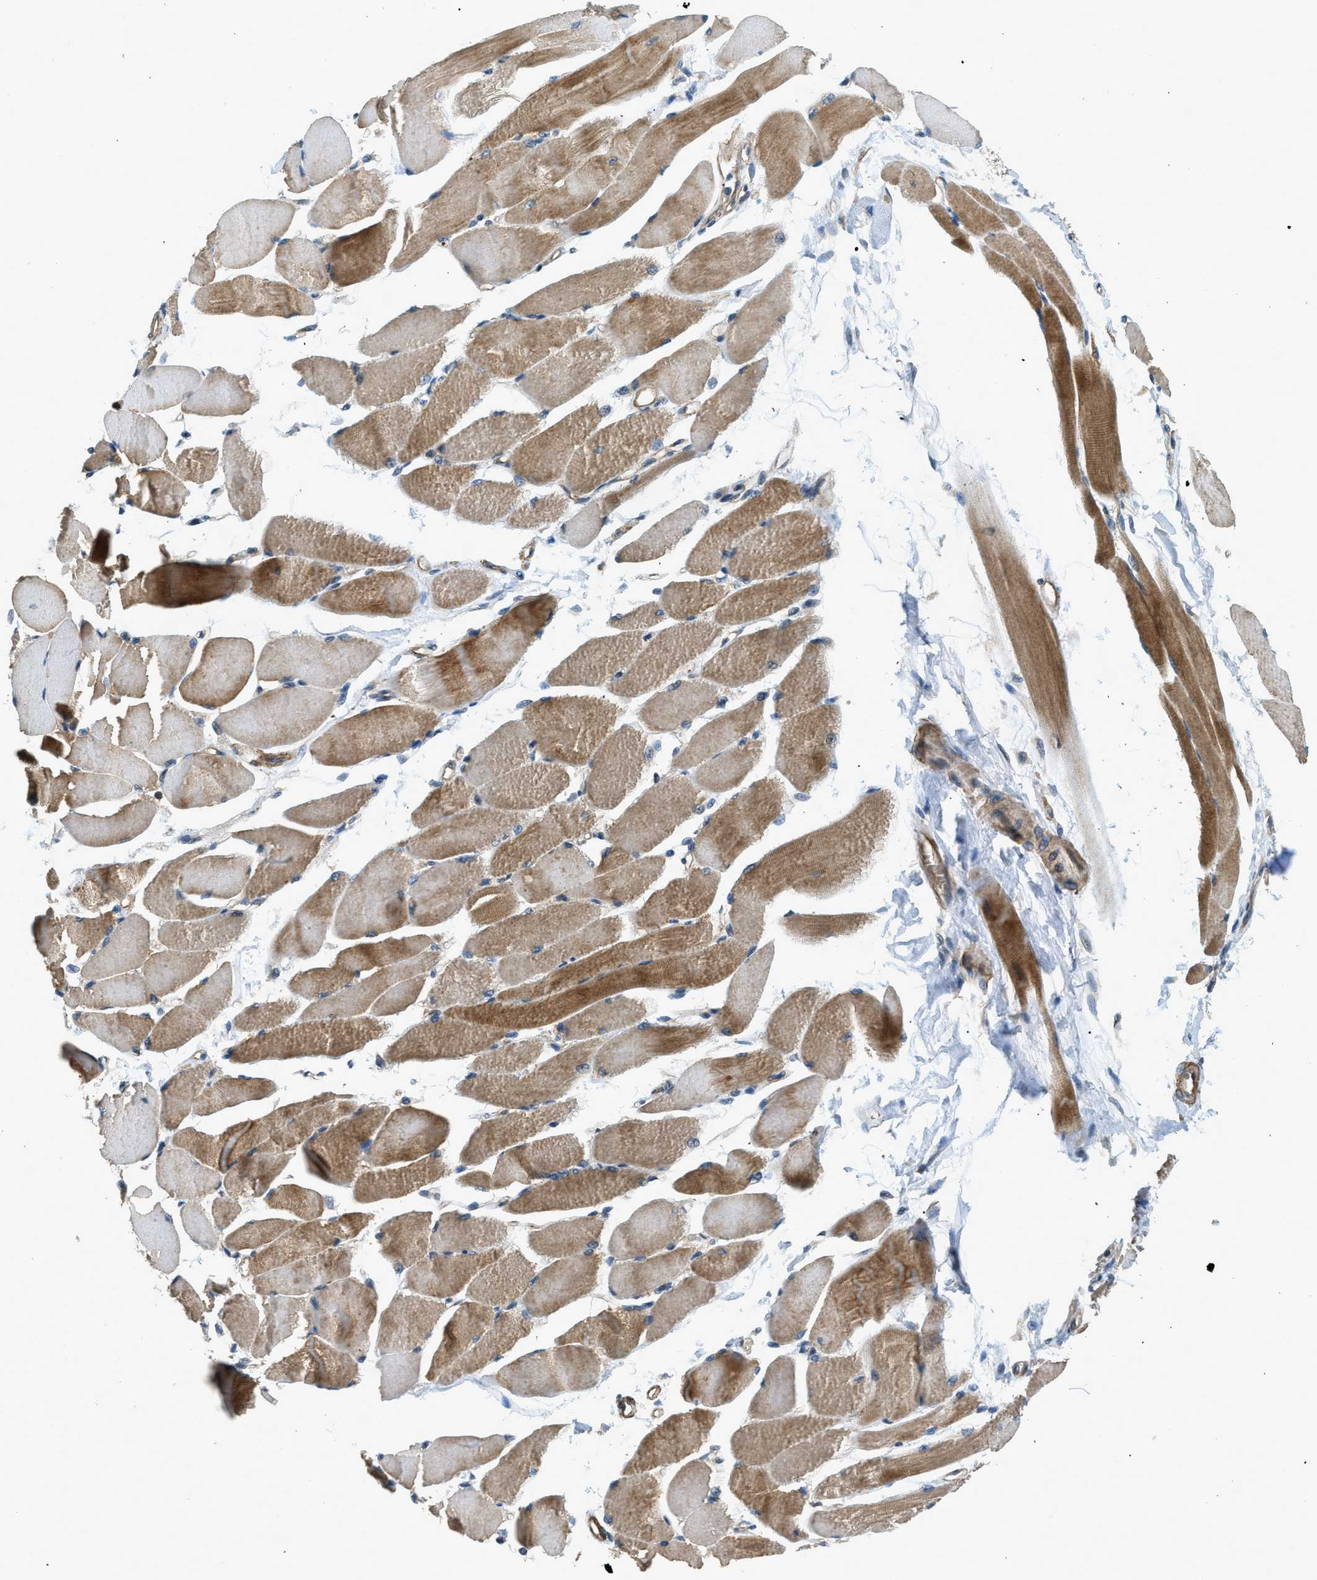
{"staining": {"intensity": "moderate", "quantity": ">75%", "location": "cytoplasmic/membranous"}, "tissue": "skeletal muscle", "cell_type": "Myocytes", "image_type": "normal", "snomed": [{"axis": "morphology", "description": "Normal tissue, NOS"}, {"axis": "topography", "description": "Skeletal muscle"}, {"axis": "topography", "description": "Peripheral nerve tissue"}], "caption": "Protein staining of benign skeletal muscle demonstrates moderate cytoplasmic/membranous expression in about >75% of myocytes. The staining was performed using DAB, with brown indicating positive protein expression. Nuclei are stained blue with hematoxylin.", "gene": "CGN", "patient": {"sex": "female", "age": 84}}